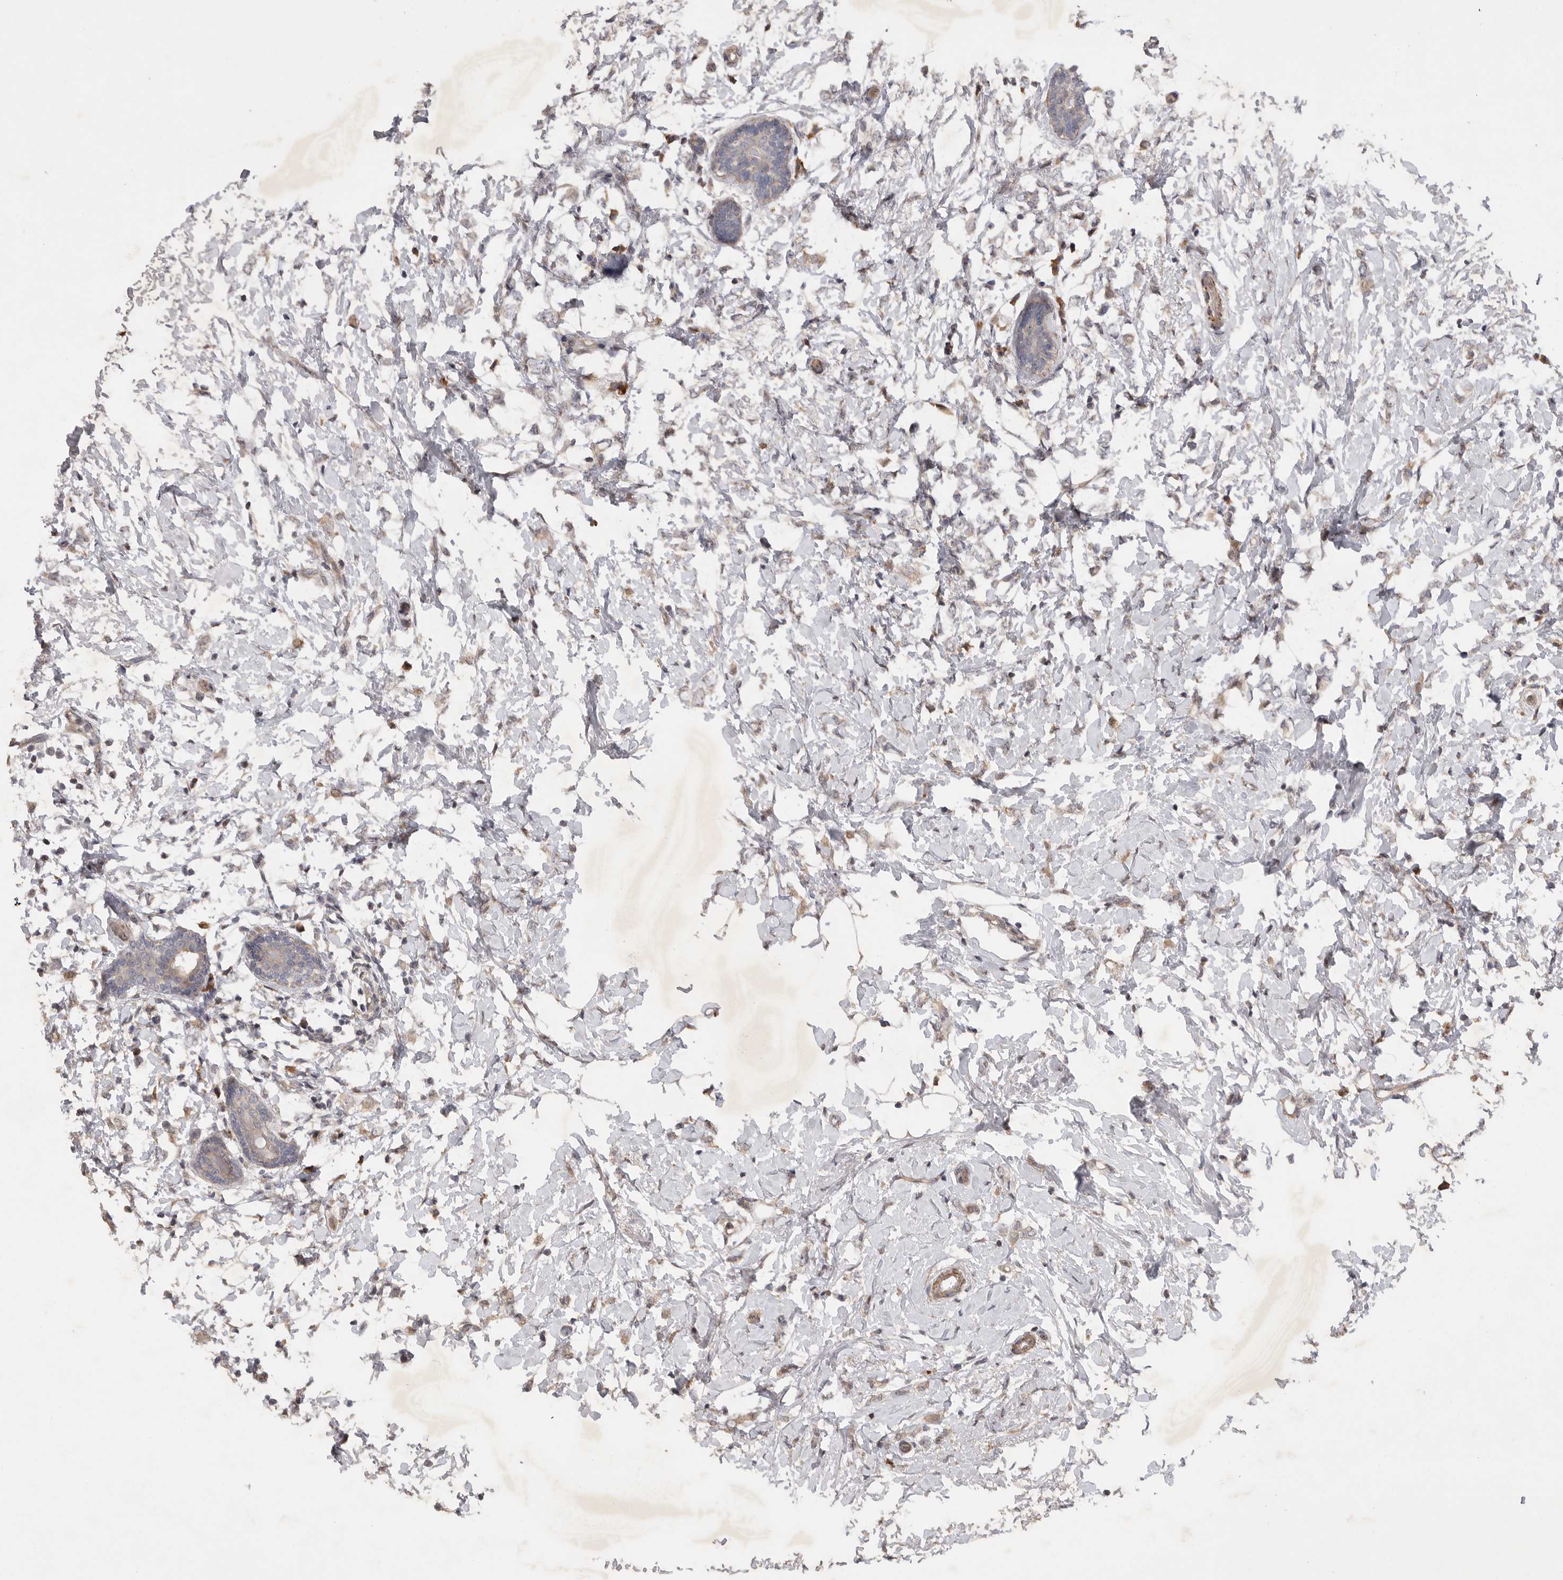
{"staining": {"intensity": "weak", "quantity": "25%-75%", "location": "cytoplasmic/membranous"}, "tissue": "breast cancer", "cell_type": "Tumor cells", "image_type": "cancer", "snomed": [{"axis": "morphology", "description": "Normal tissue, NOS"}, {"axis": "morphology", "description": "Lobular carcinoma"}, {"axis": "topography", "description": "Breast"}], "caption": "Lobular carcinoma (breast) stained for a protein displays weak cytoplasmic/membranous positivity in tumor cells.", "gene": "EDEM3", "patient": {"sex": "female", "age": 47}}